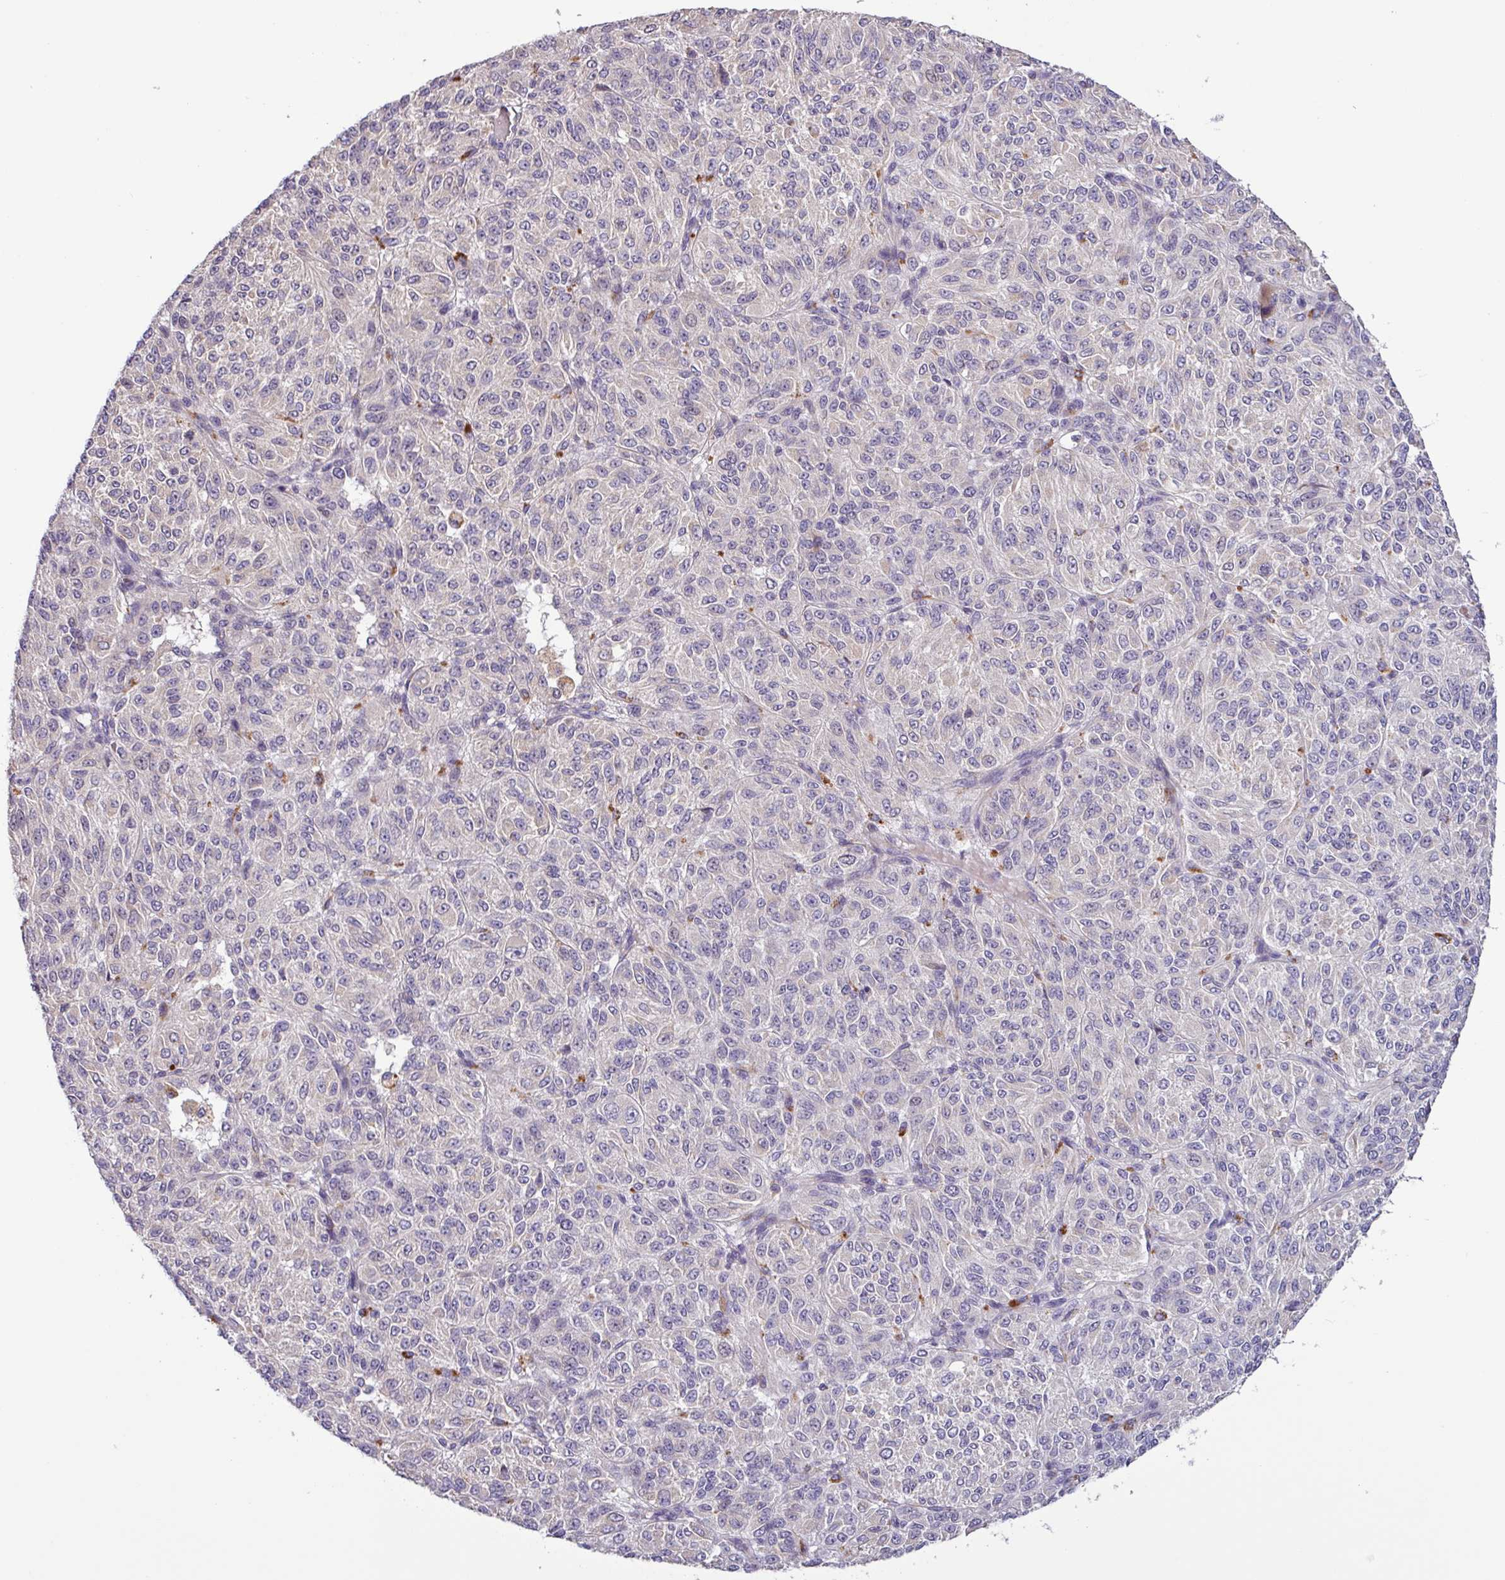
{"staining": {"intensity": "negative", "quantity": "none", "location": "none"}, "tissue": "melanoma", "cell_type": "Tumor cells", "image_type": "cancer", "snomed": [{"axis": "morphology", "description": "Malignant melanoma, Metastatic site"}, {"axis": "topography", "description": "Brain"}], "caption": "Protein analysis of melanoma displays no significant expression in tumor cells. (DAB (3,3'-diaminobenzidine) IHC, high magnification).", "gene": "SFTPB", "patient": {"sex": "female", "age": 56}}